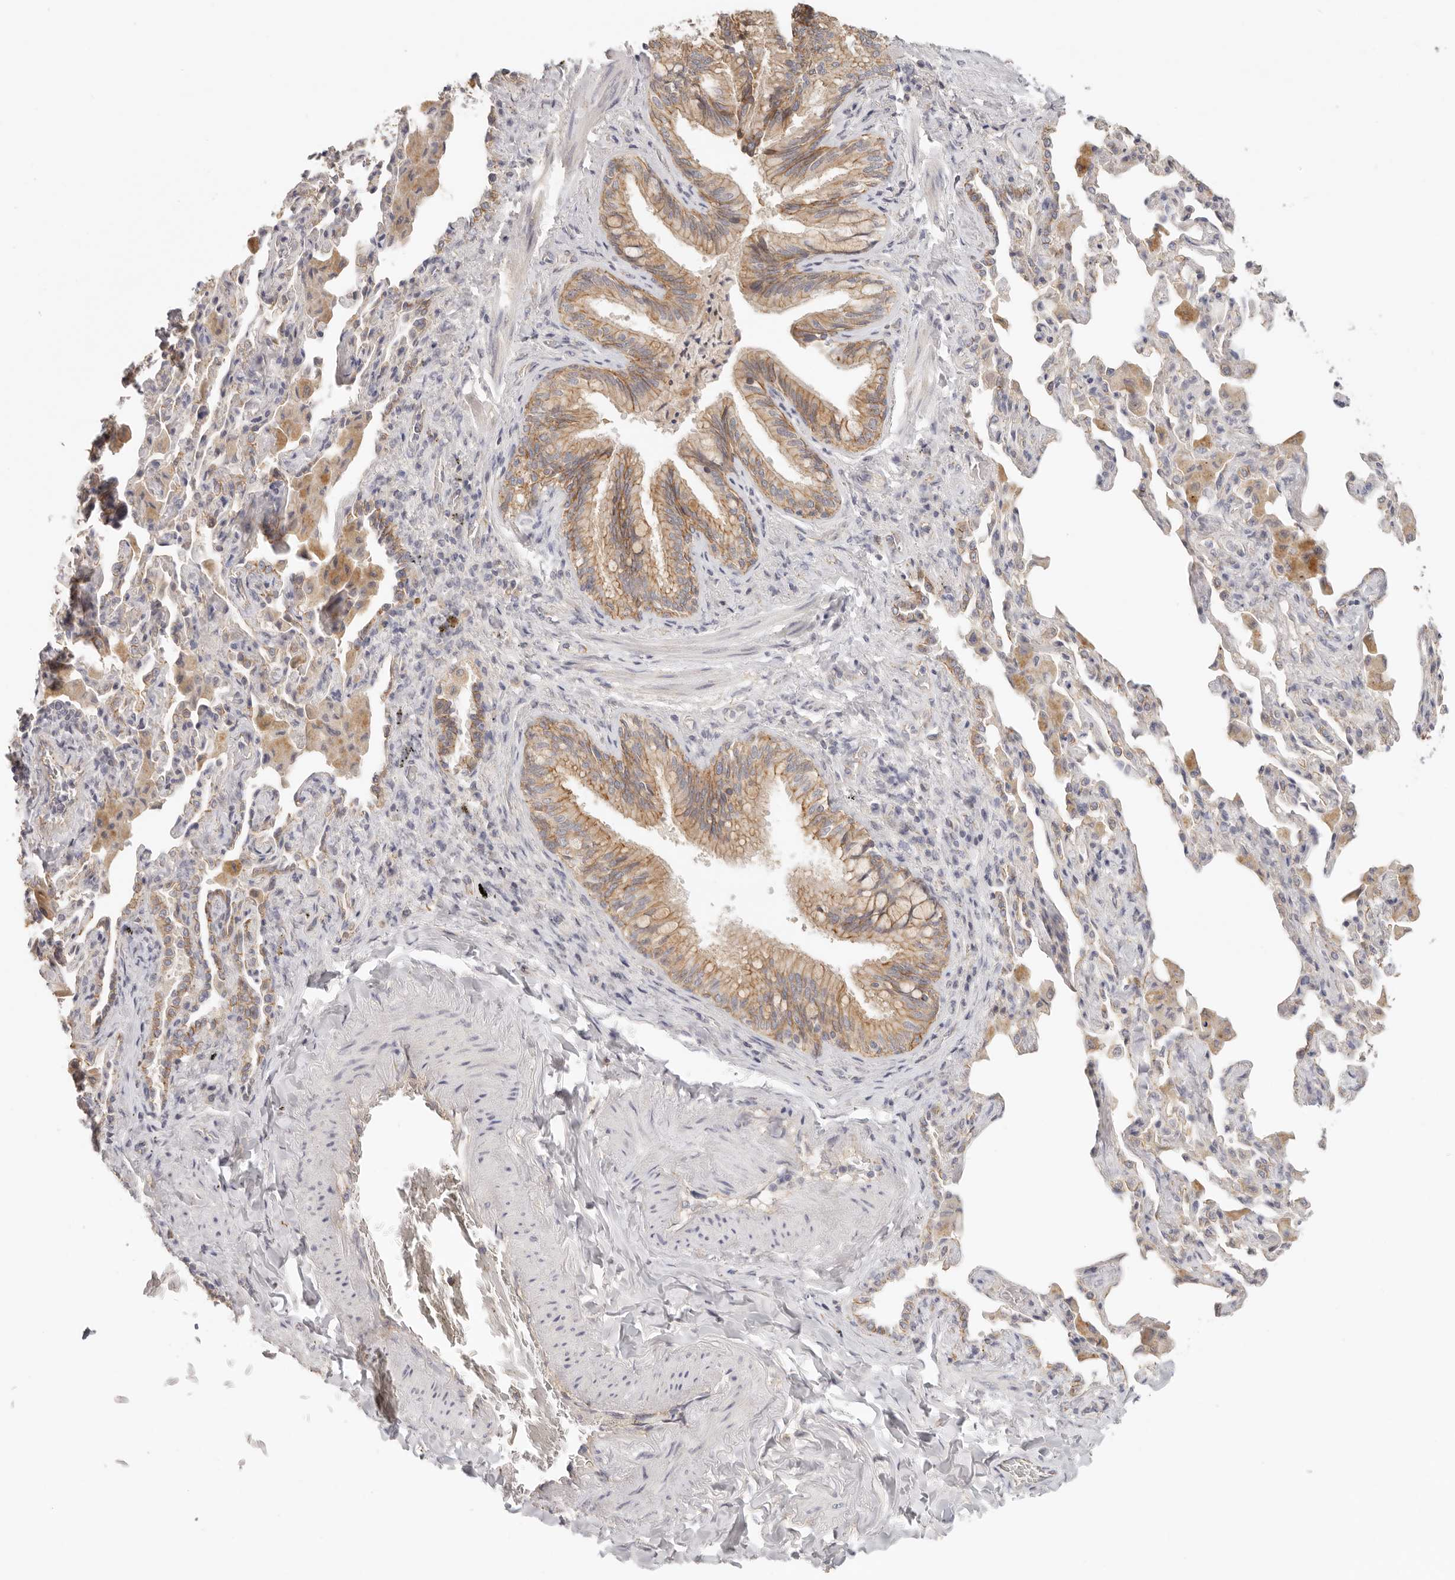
{"staining": {"intensity": "moderate", "quantity": ">75%", "location": "cytoplasmic/membranous"}, "tissue": "bronchus", "cell_type": "Respiratory epithelial cells", "image_type": "normal", "snomed": [{"axis": "morphology", "description": "Normal tissue, NOS"}, {"axis": "morphology", "description": "Inflammation, NOS"}, {"axis": "topography", "description": "Lung"}], "caption": "A medium amount of moderate cytoplasmic/membranous expression is appreciated in approximately >75% of respiratory epithelial cells in benign bronchus.", "gene": "ANXA9", "patient": {"sex": "female", "age": 46}}